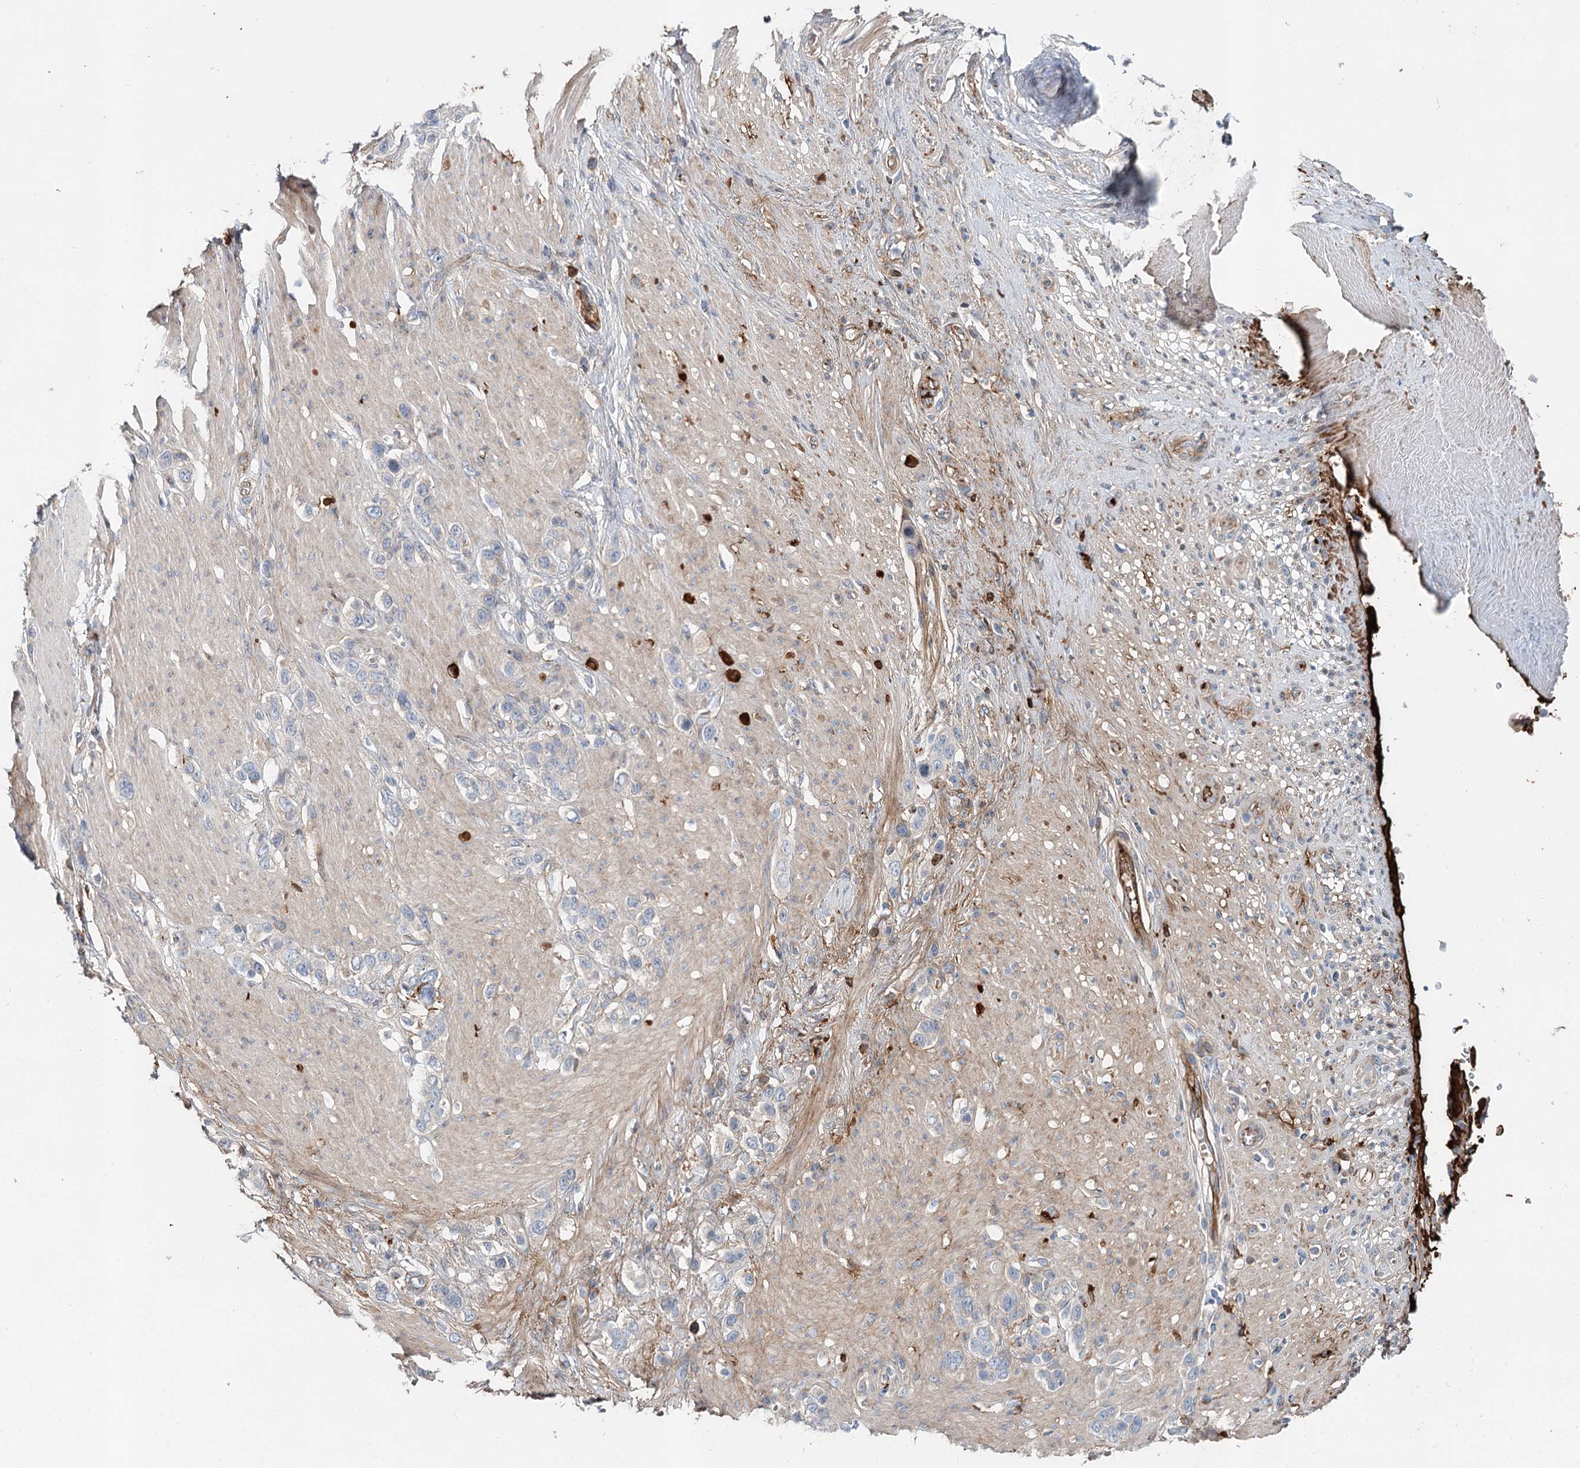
{"staining": {"intensity": "negative", "quantity": "none", "location": "none"}, "tissue": "stomach cancer", "cell_type": "Tumor cells", "image_type": "cancer", "snomed": [{"axis": "morphology", "description": "Adenocarcinoma, NOS"}, {"axis": "morphology", "description": "Adenocarcinoma, High grade"}, {"axis": "topography", "description": "Stomach, upper"}, {"axis": "topography", "description": "Stomach, lower"}], "caption": "The histopathology image displays no staining of tumor cells in stomach cancer (adenocarcinoma (high-grade)).", "gene": "ALKBH8", "patient": {"sex": "female", "age": 65}}